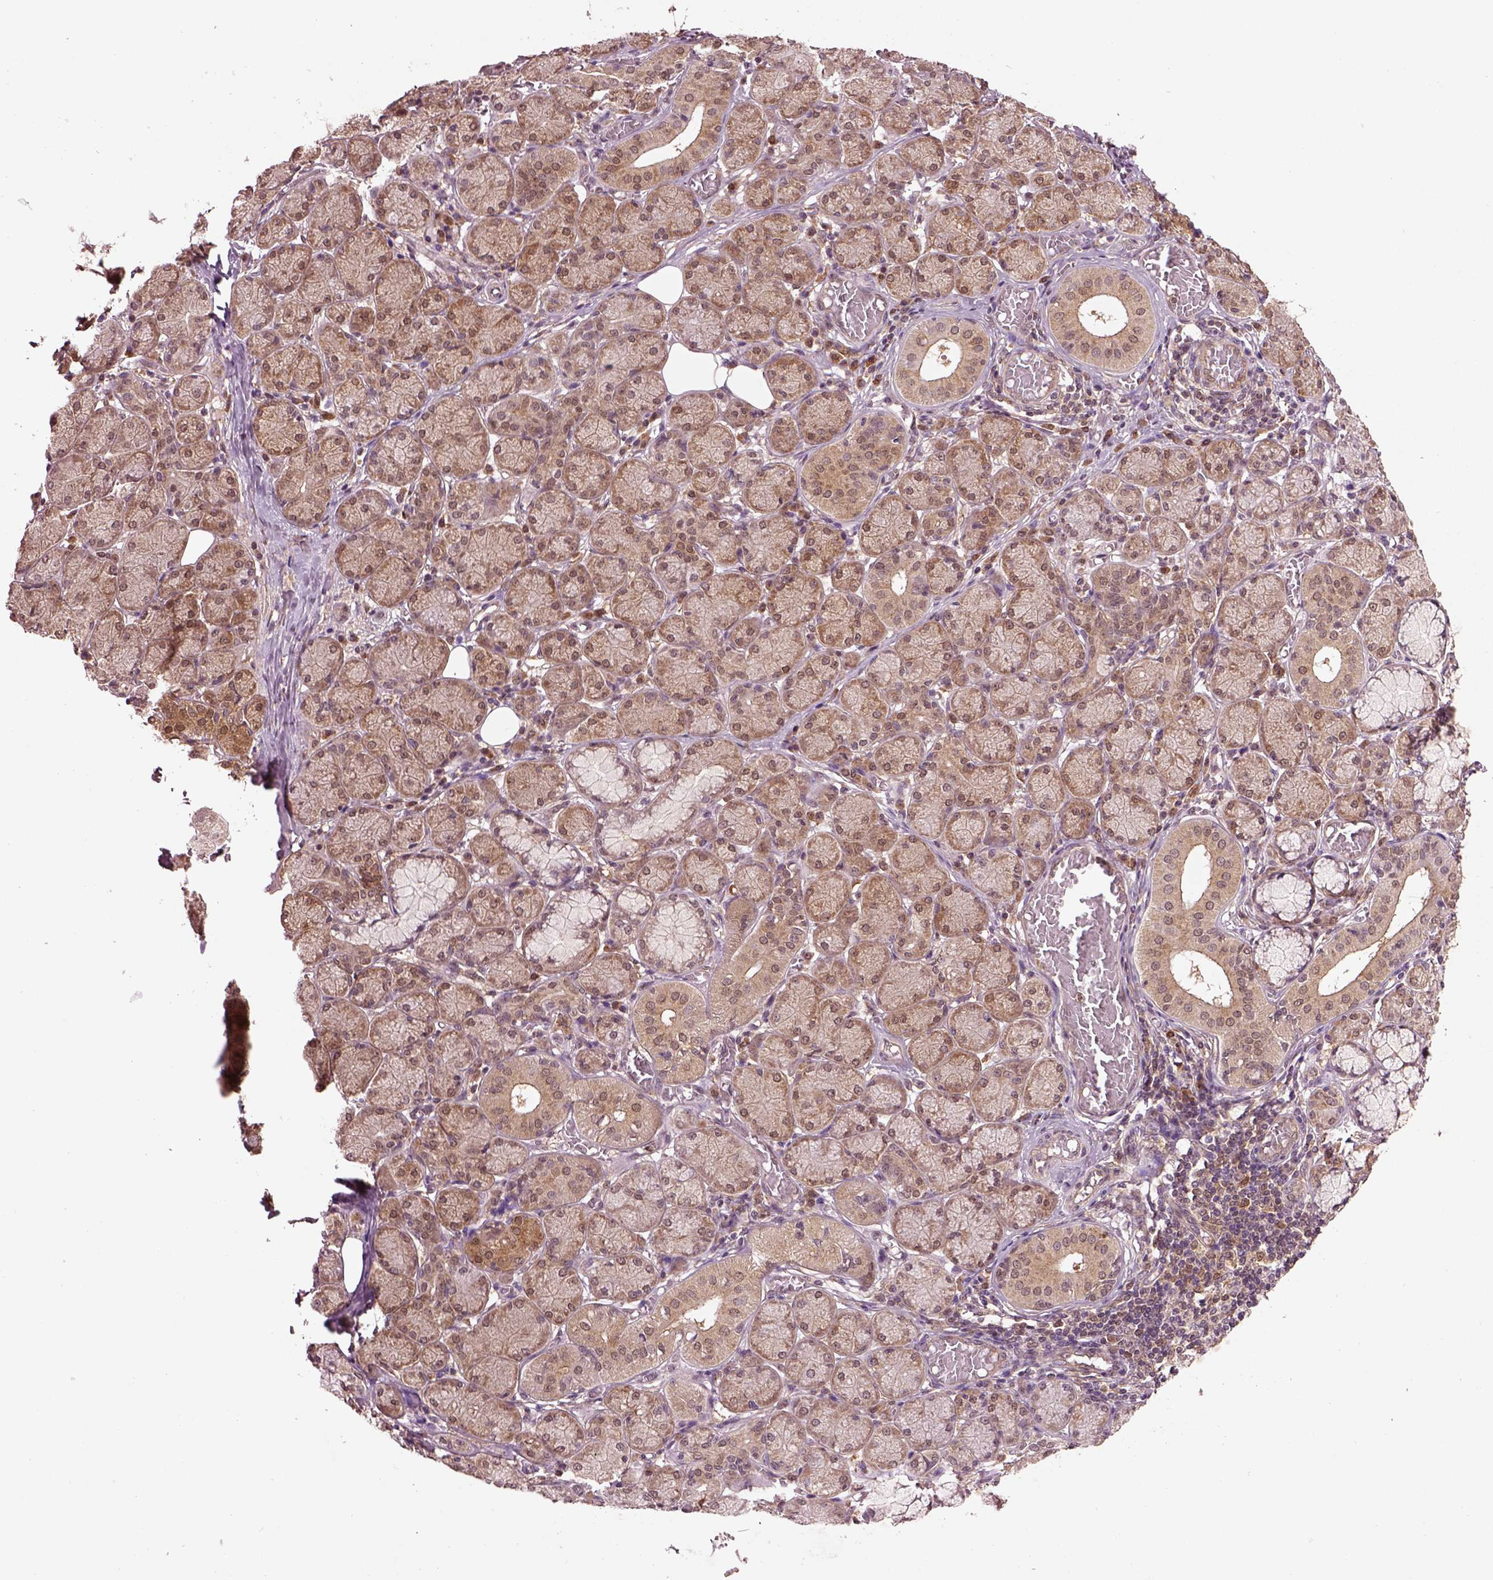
{"staining": {"intensity": "moderate", "quantity": ">75%", "location": "cytoplasmic/membranous"}, "tissue": "salivary gland", "cell_type": "Glandular cells", "image_type": "normal", "snomed": [{"axis": "morphology", "description": "Normal tissue, NOS"}, {"axis": "topography", "description": "Salivary gland"}, {"axis": "topography", "description": "Peripheral nerve tissue"}], "caption": "Immunohistochemistry of normal human salivary gland shows medium levels of moderate cytoplasmic/membranous staining in approximately >75% of glandular cells.", "gene": "MDP1", "patient": {"sex": "female", "age": 24}}